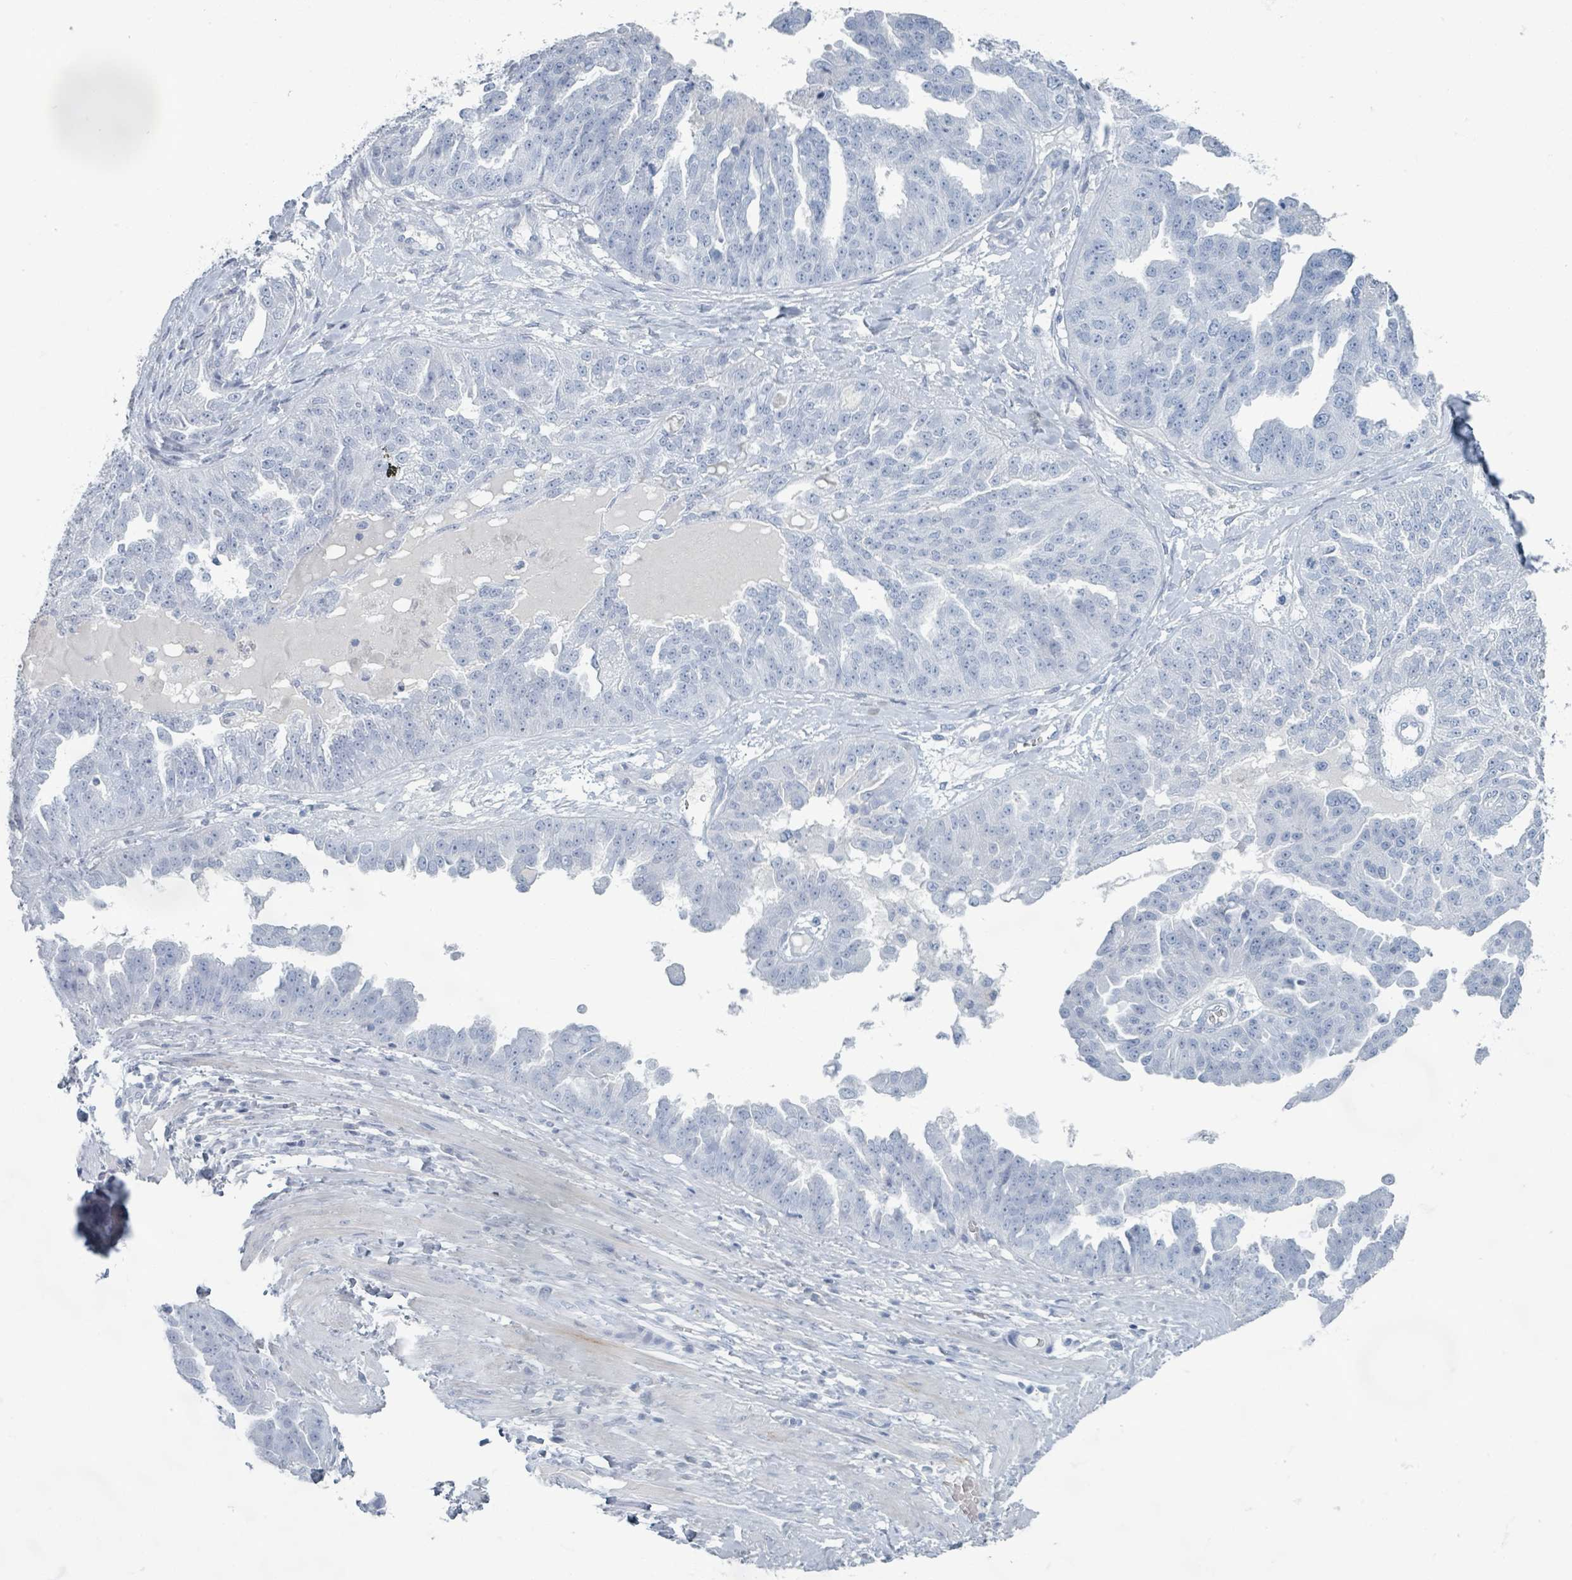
{"staining": {"intensity": "negative", "quantity": "none", "location": "none"}, "tissue": "ovarian cancer", "cell_type": "Tumor cells", "image_type": "cancer", "snomed": [{"axis": "morphology", "description": "Cystadenocarcinoma, serous, NOS"}, {"axis": "topography", "description": "Ovary"}], "caption": "Immunohistochemistry of ovarian cancer demonstrates no positivity in tumor cells.", "gene": "TAS2R1", "patient": {"sex": "female", "age": 58}}